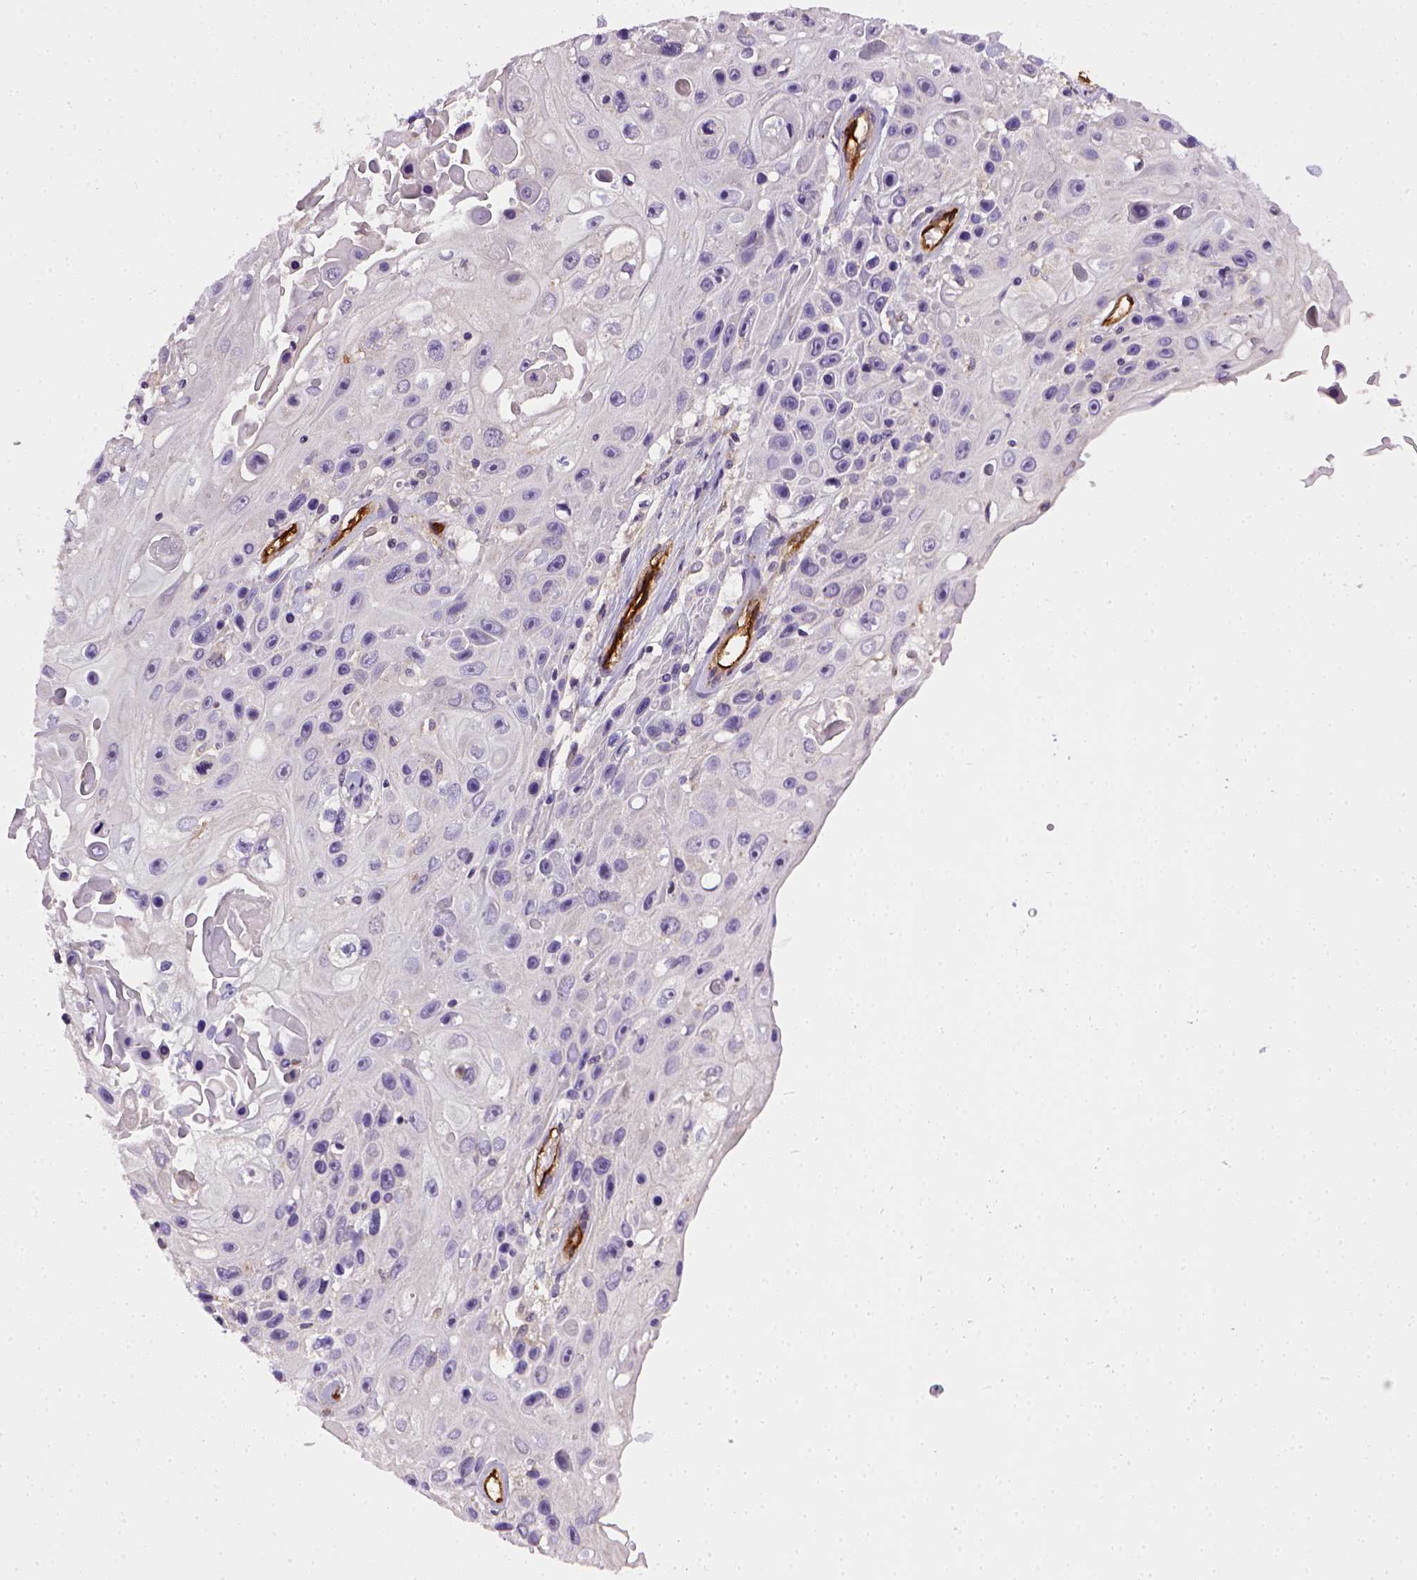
{"staining": {"intensity": "negative", "quantity": "none", "location": "none"}, "tissue": "skin cancer", "cell_type": "Tumor cells", "image_type": "cancer", "snomed": [{"axis": "morphology", "description": "Squamous cell carcinoma, NOS"}, {"axis": "topography", "description": "Skin"}], "caption": "A photomicrograph of human skin cancer is negative for staining in tumor cells. The staining is performed using DAB brown chromogen with nuclei counter-stained in using hematoxylin.", "gene": "ENG", "patient": {"sex": "male", "age": 82}}